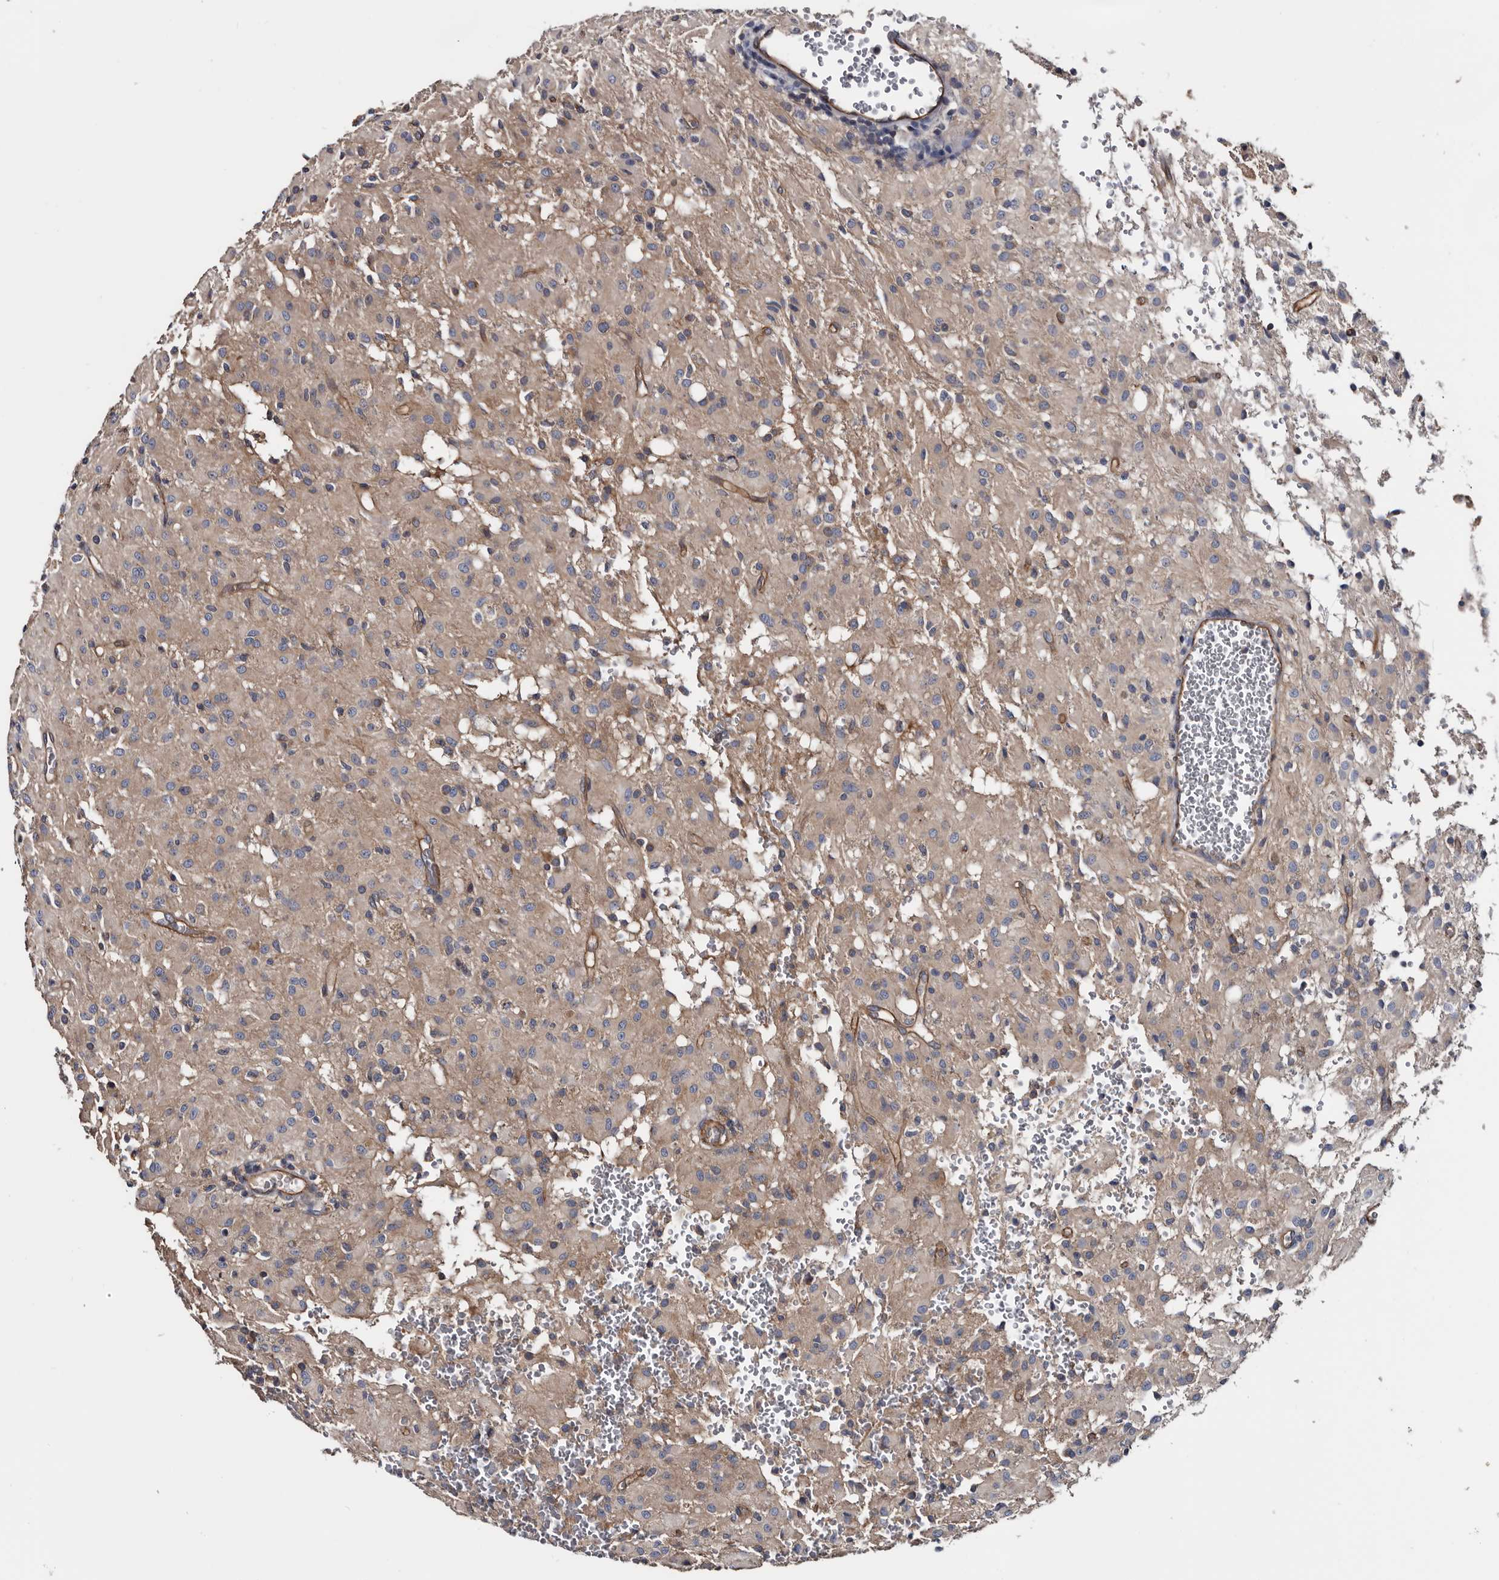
{"staining": {"intensity": "weak", "quantity": ">75%", "location": "cytoplasmic/membranous"}, "tissue": "glioma", "cell_type": "Tumor cells", "image_type": "cancer", "snomed": [{"axis": "morphology", "description": "Glioma, malignant, High grade"}, {"axis": "topography", "description": "Brain"}], "caption": "IHC (DAB (3,3'-diaminobenzidine)) staining of human malignant high-grade glioma demonstrates weak cytoplasmic/membranous protein staining in about >75% of tumor cells.", "gene": "TSPAN17", "patient": {"sex": "female", "age": 59}}